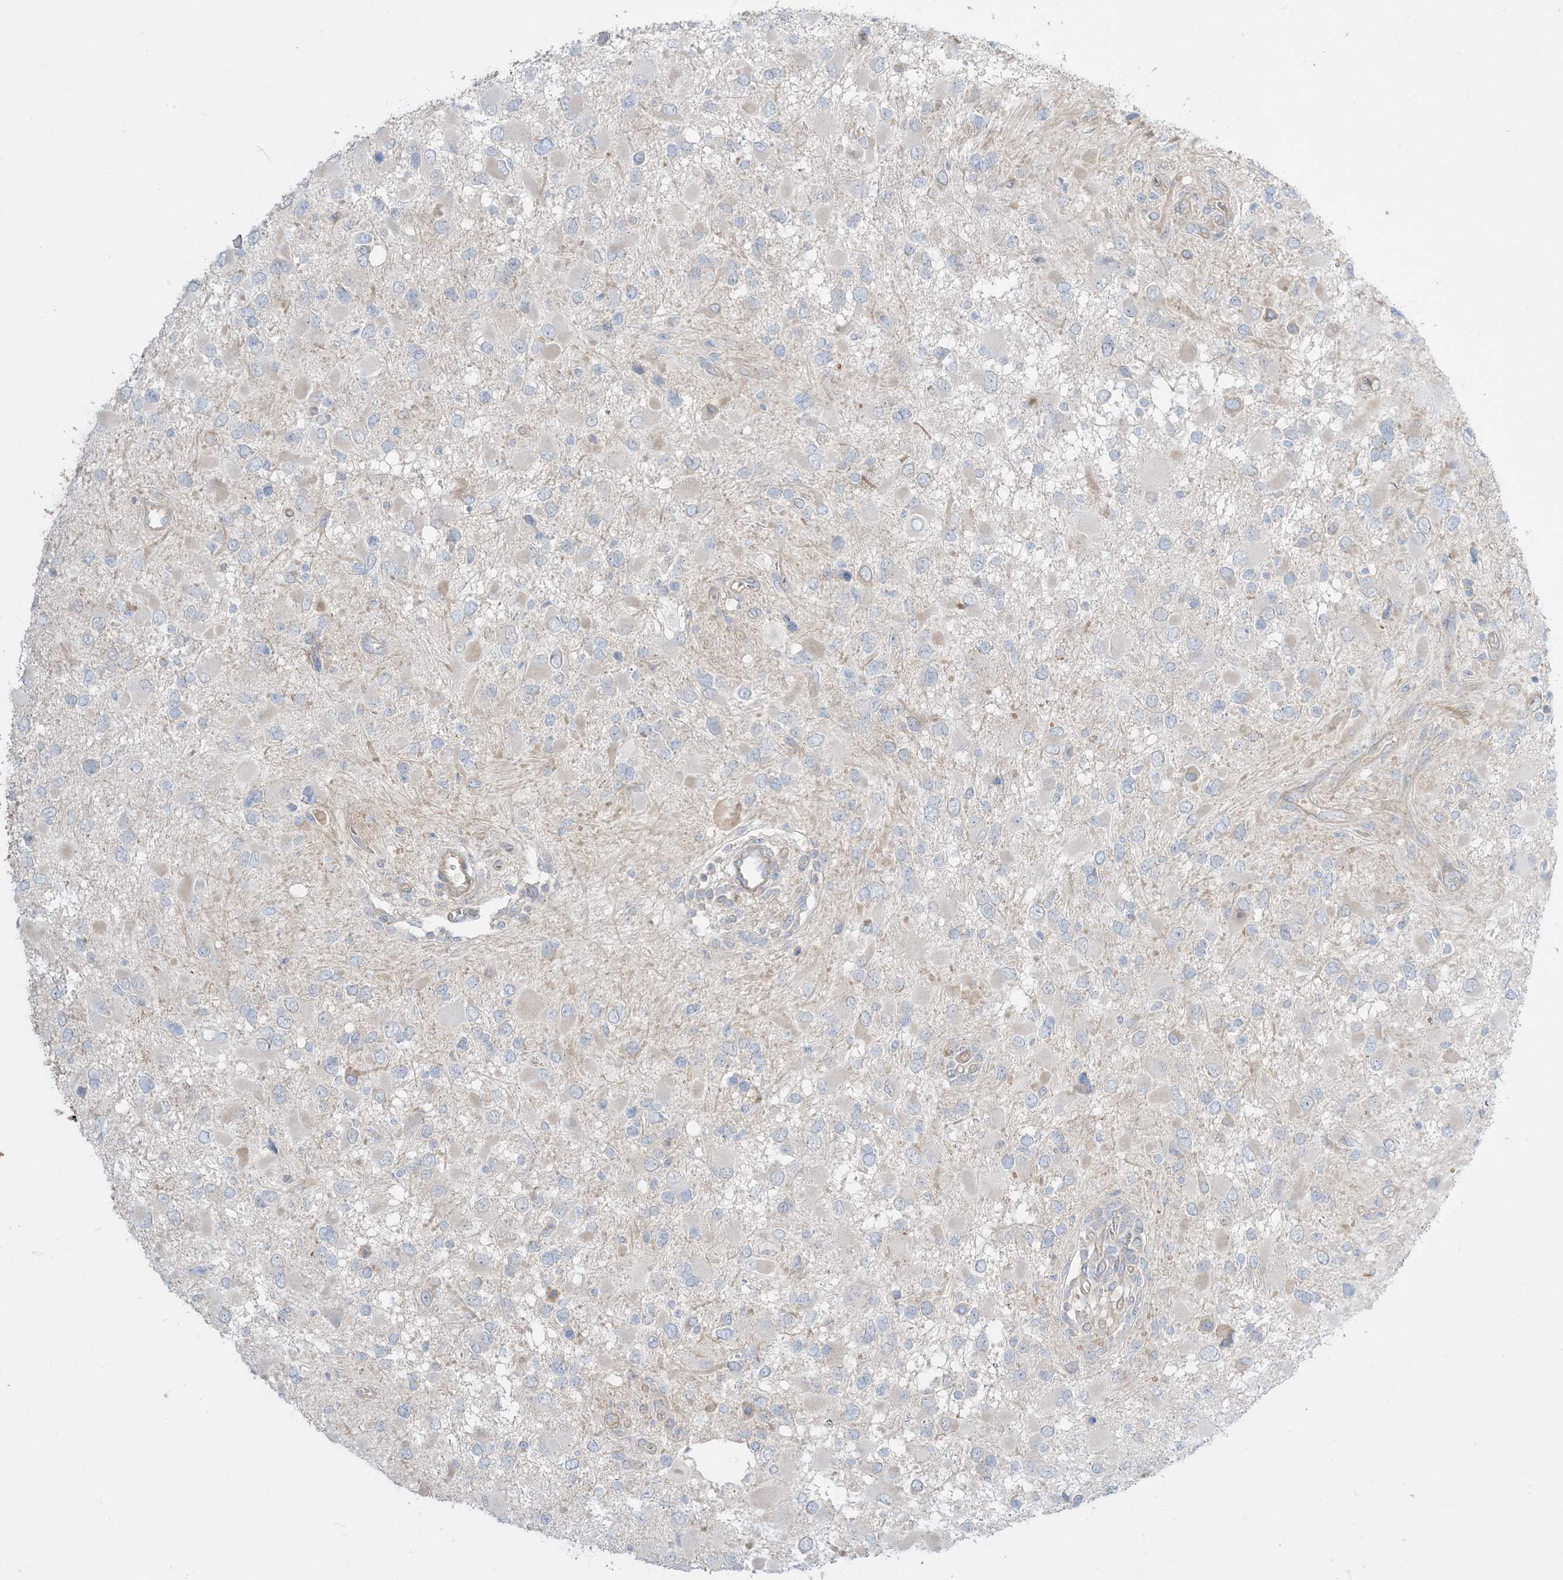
{"staining": {"intensity": "negative", "quantity": "none", "location": "none"}, "tissue": "glioma", "cell_type": "Tumor cells", "image_type": "cancer", "snomed": [{"axis": "morphology", "description": "Glioma, malignant, High grade"}, {"axis": "topography", "description": "Brain"}], "caption": "Protein analysis of malignant glioma (high-grade) exhibits no significant positivity in tumor cells. (DAB (3,3'-diaminobenzidine) immunohistochemistry (IHC) with hematoxylin counter stain).", "gene": "ARHGEF9", "patient": {"sex": "male", "age": 53}}